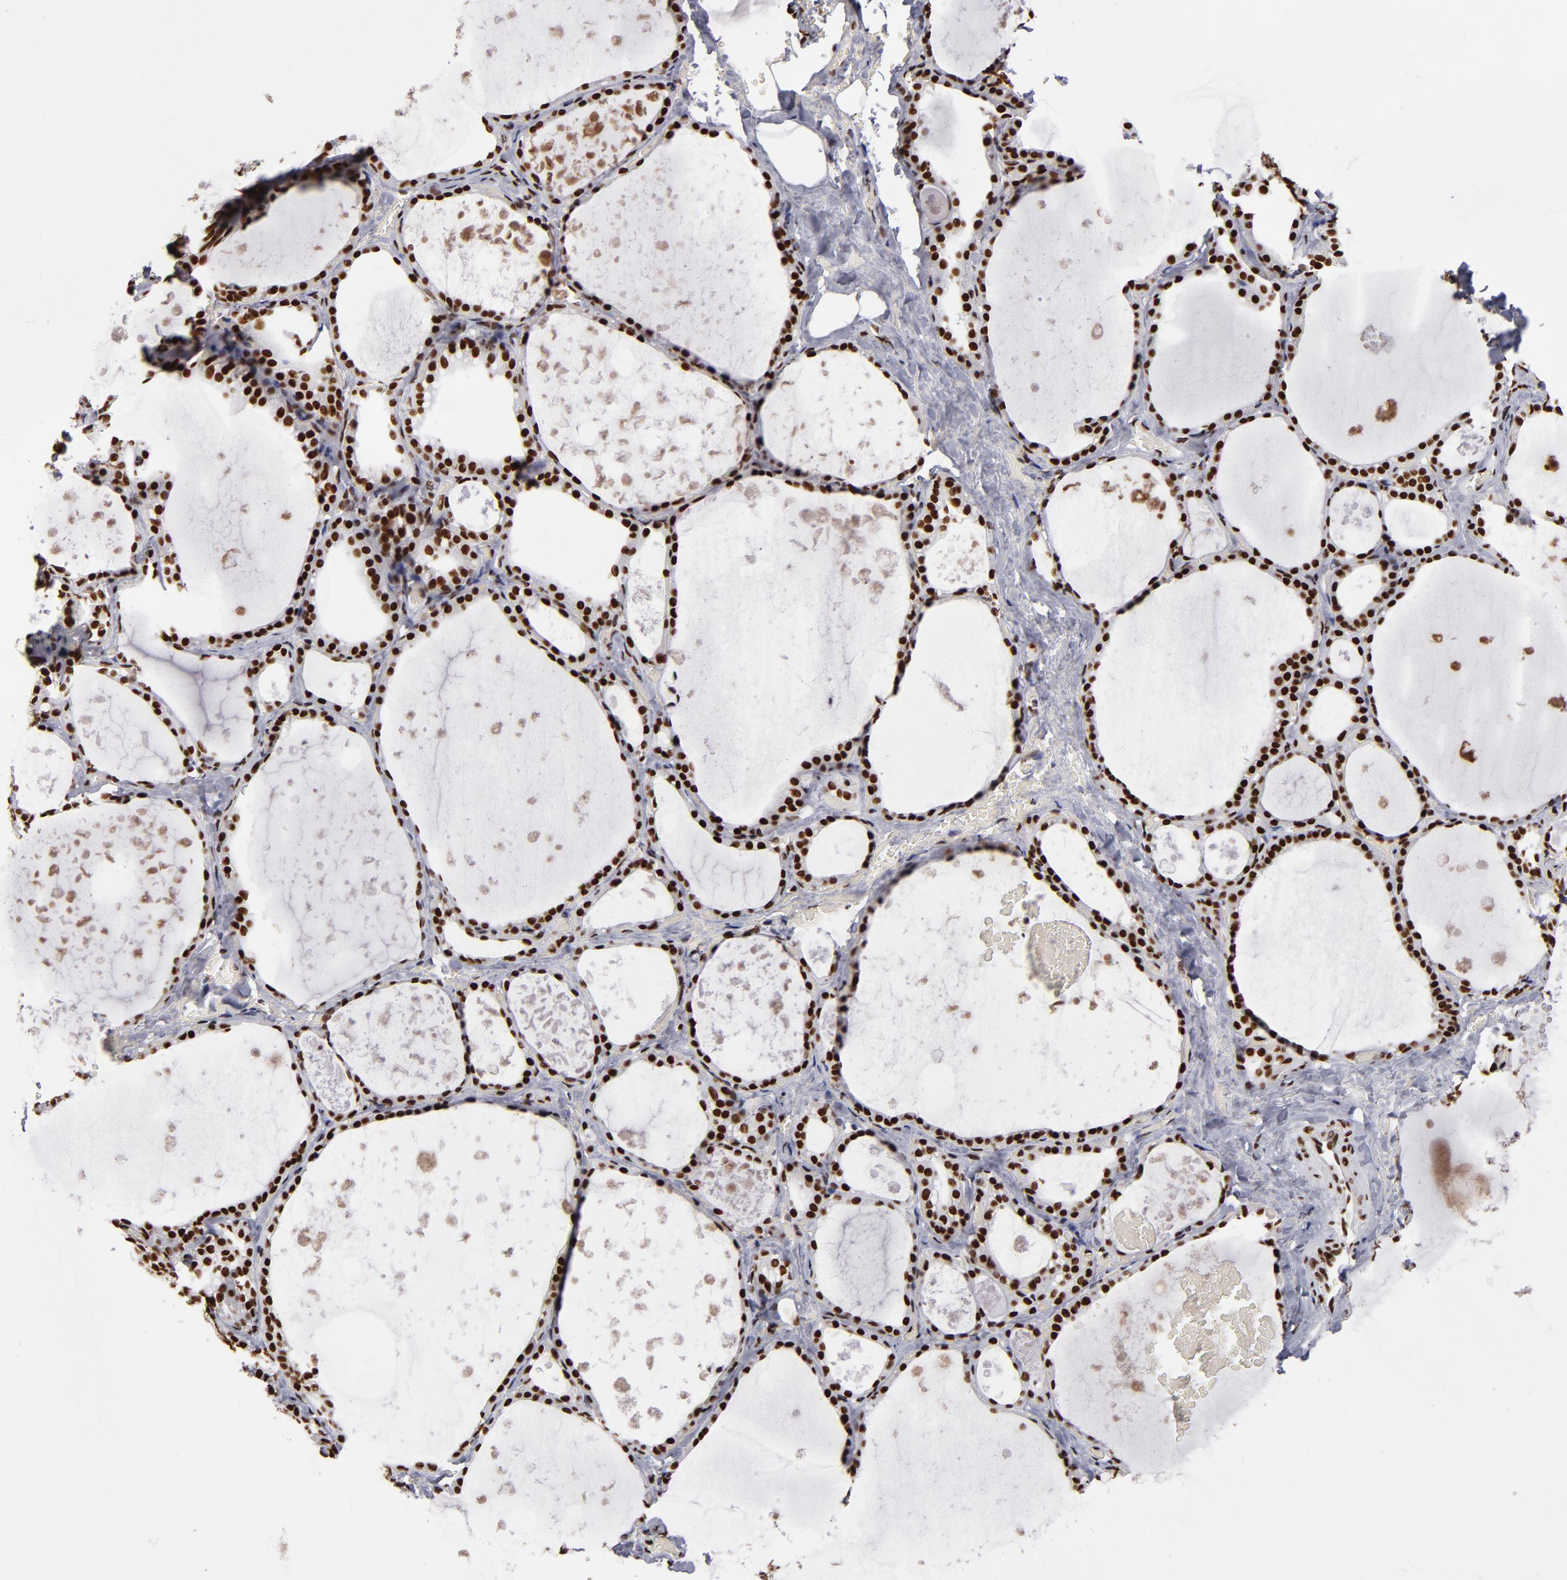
{"staining": {"intensity": "strong", "quantity": ">75%", "location": "nuclear"}, "tissue": "thyroid gland", "cell_type": "Glandular cells", "image_type": "normal", "snomed": [{"axis": "morphology", "description": "Normal tissue, NOS"}, {"axis": "topography", "description": "Thyroid gland"}], "caption": "Immunohistochemical staining of normal thyroid gland reveals strong nuclear protein positivity in approximately >75% of glandular cells. (Brightfield microscopy of DAB IHC at high magnification).", "gene": "MRE11", "patient": {"sex": "male", "age": 61}}